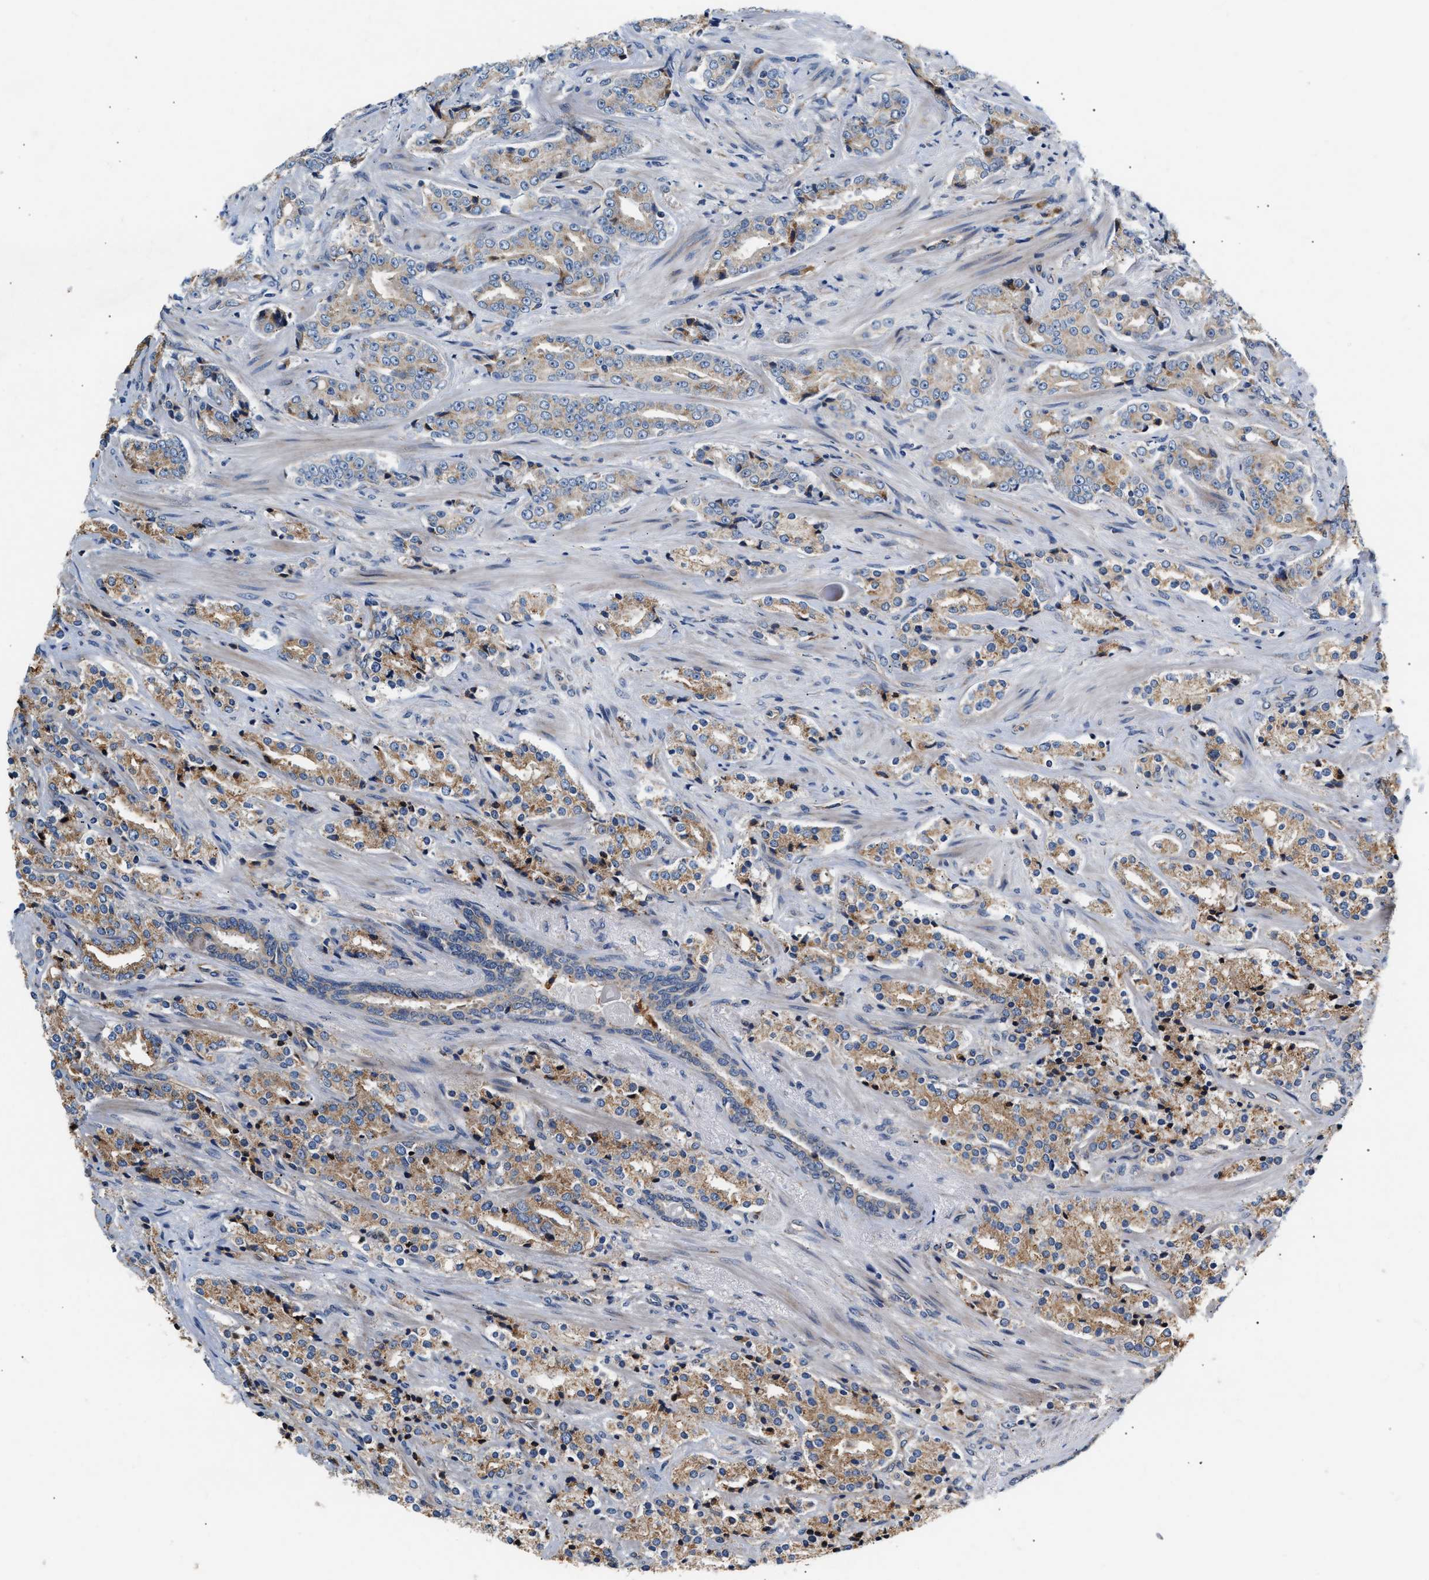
{"staining": {"intensity": "moderate", "quantity": ">75%", "location": "cytoplasmic/membranous"}, "tissue": "prostate cancer", "cell_type": "Tumor cells", "image_type": "cancer", "snomed": [{"axis": "morphology", "description": "Adenocarcinoma, High grade"}, {"axis": "topography", "description": "Prostate"}], "caption": "This histopathology image exhibits prostate adenocarcinoma (high-grade) stained with IHC to label a protein in brown. The cytoplasmic/membranous of tumor cells show moderate positivity for the protein. Nuclei are counter-stained blue.", "gene": "IFT74", "patient": {"sex": "male", "age": 71}}